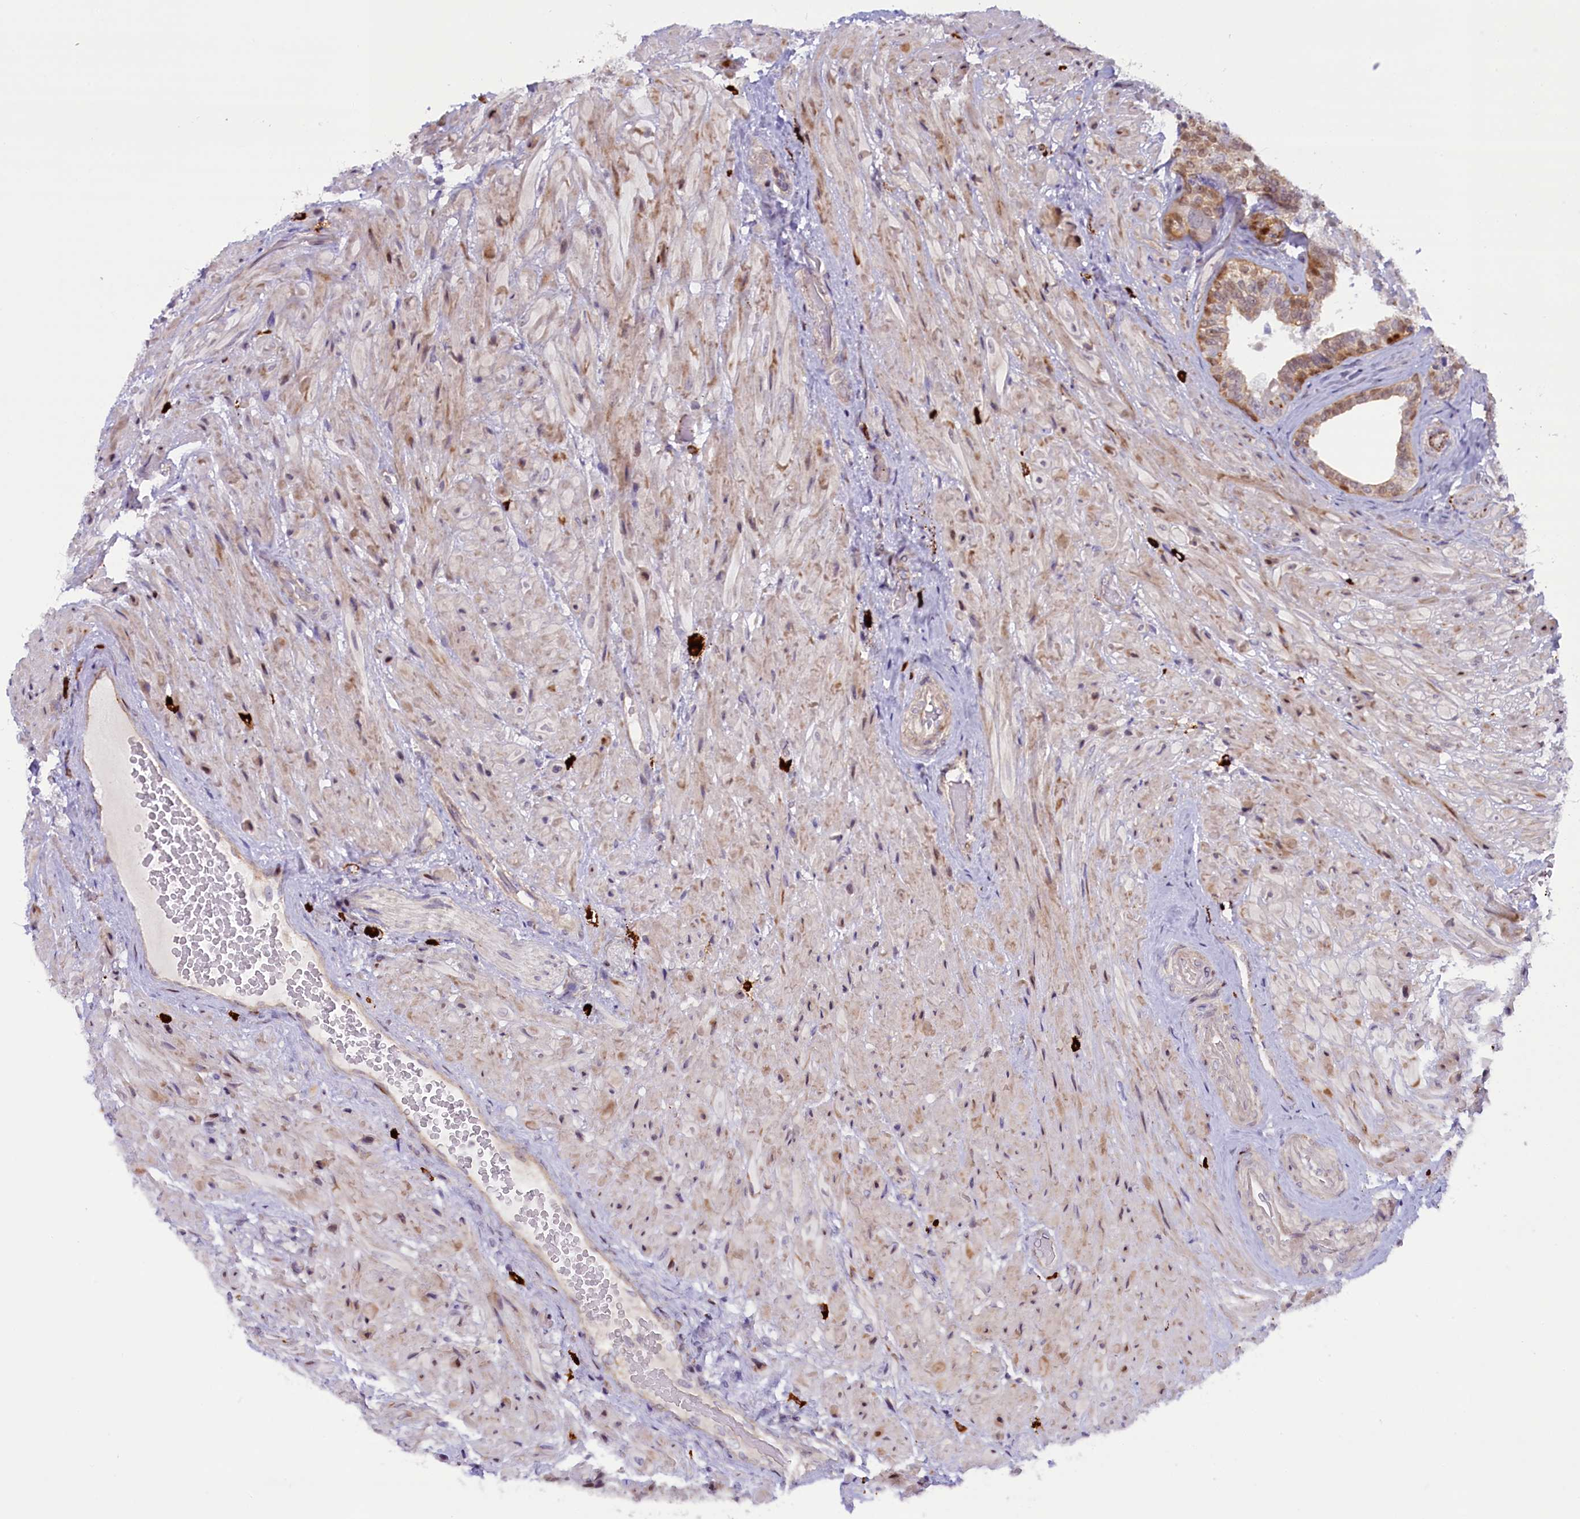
{"staining": {"intensity": "moderate", "quantity": "25%-75%", "location": "nuclear"}, "tissue": "seminal vesicle", "cell_type": "Glandular cells", "image_type": "normal", "snomed": [{"axis": "morphology", "description": "Normal tissue, NOS"}, {"axis": "topography", "description": "Prostate and seminal vesicle, NOS"}, {"axis": "topography", "description": "Prostate"}, {"axis": "topography", "description": "Seminal veicle"}], "caption": "Seminal vesicle stained for a protein reveals moderate nuclear positivity in glandular cells. (IHC, brightfield microscopy, high magnification).", "gene": "CCL23", "patient": {"sex": "male", "age": 67}}